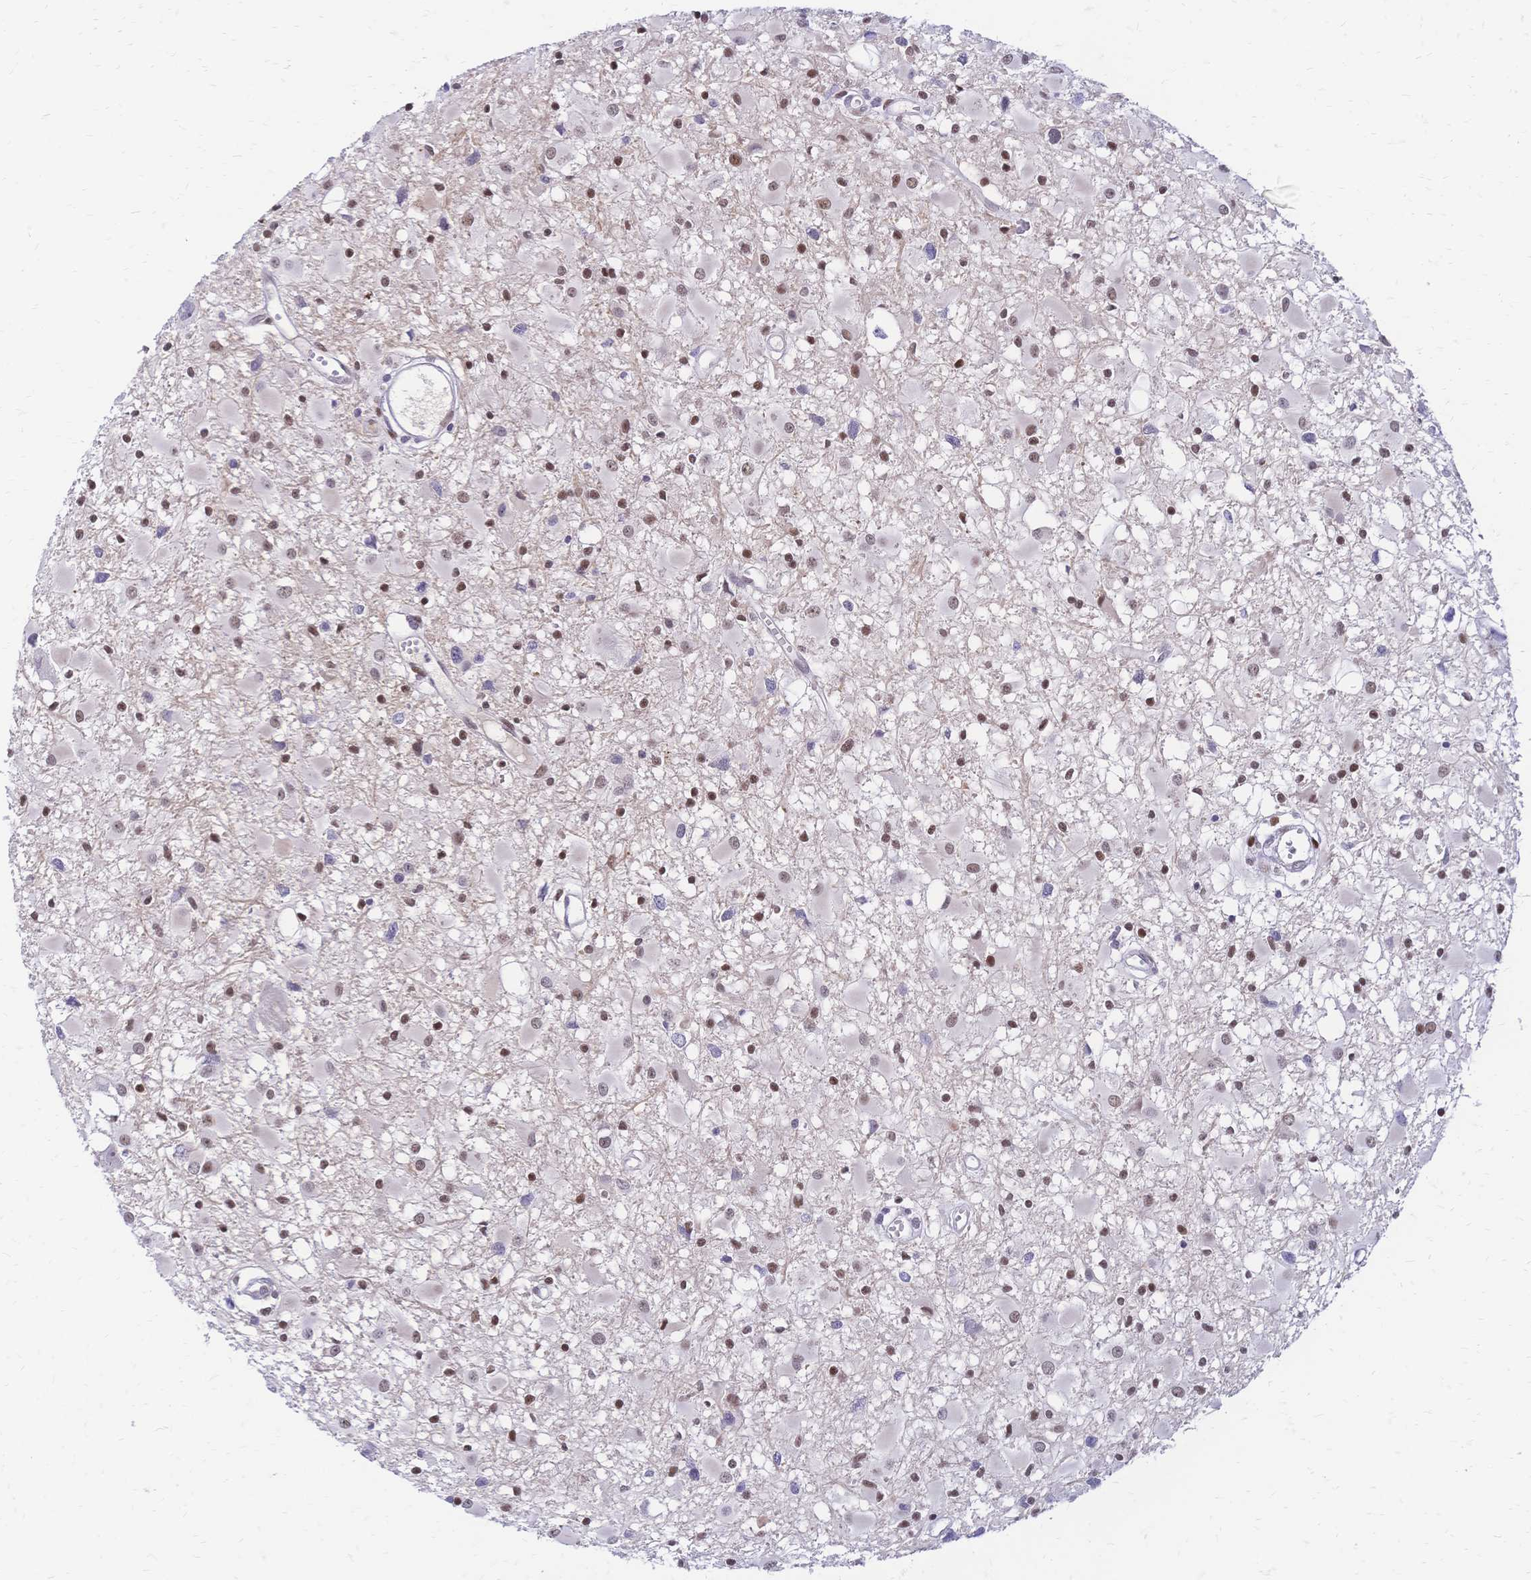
{"staining": {"intensity": "moderate", "quantity": "25%-75%", "location": "nuclear"}, "tissue": "glioma", "cell_type": "Tumor cells", "image_type": "cancer", "snomed": [{"axis": "morphology", "description": "Glioma, malignant, High grade"}, {"axis": "topography", "description": "Brain"}], "caption": "IHC (DAB) staining of human malignant high-grade glioma reveals moderate nuclear protein staining in approximately 25%-75% of tumor cells.", "gene": "NFIC", "patient": {"sex": "male", "age": 54}}